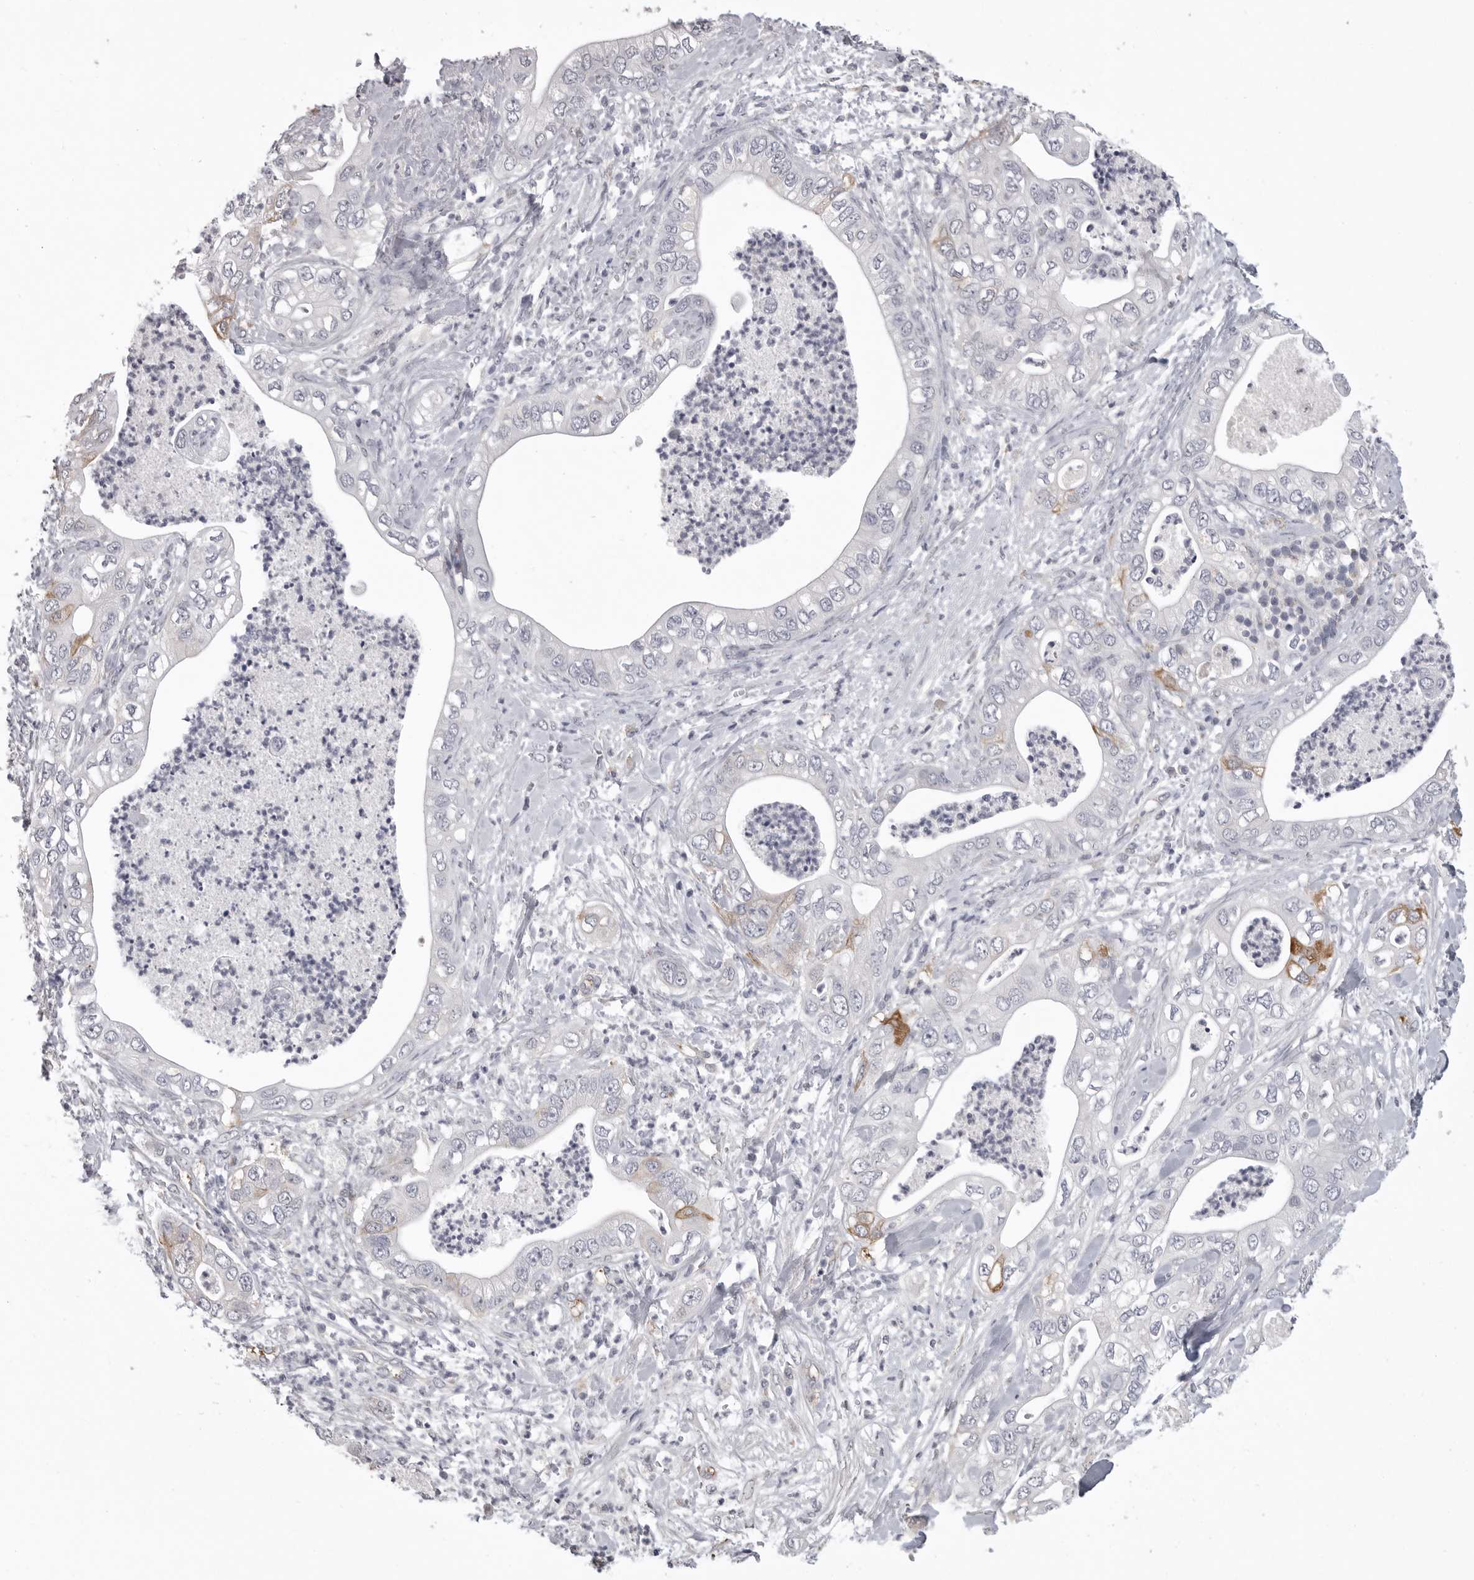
{"staining": {"intensity": "moderate", "quantity": "<25%", "location": "cytoplasmic/membranous"}, "tissue": "pancreatic cancer", "cell_type": "Tumor cells", "image_type": "cancer", "snomed": [{"axis": "morphology", "description": "Adenocarcinoma, NOS"}, {"axis": "topography", "description": "Pancreas"}], "caption": "Human pancreatic adenocarcinoma stained with a brown dye demonstrates moderate cytoplasmic/membranous positive expression in about <25% of tumor cells.", "gene": "SERPING1", "patient": {"sex": "female", "age": 78}}